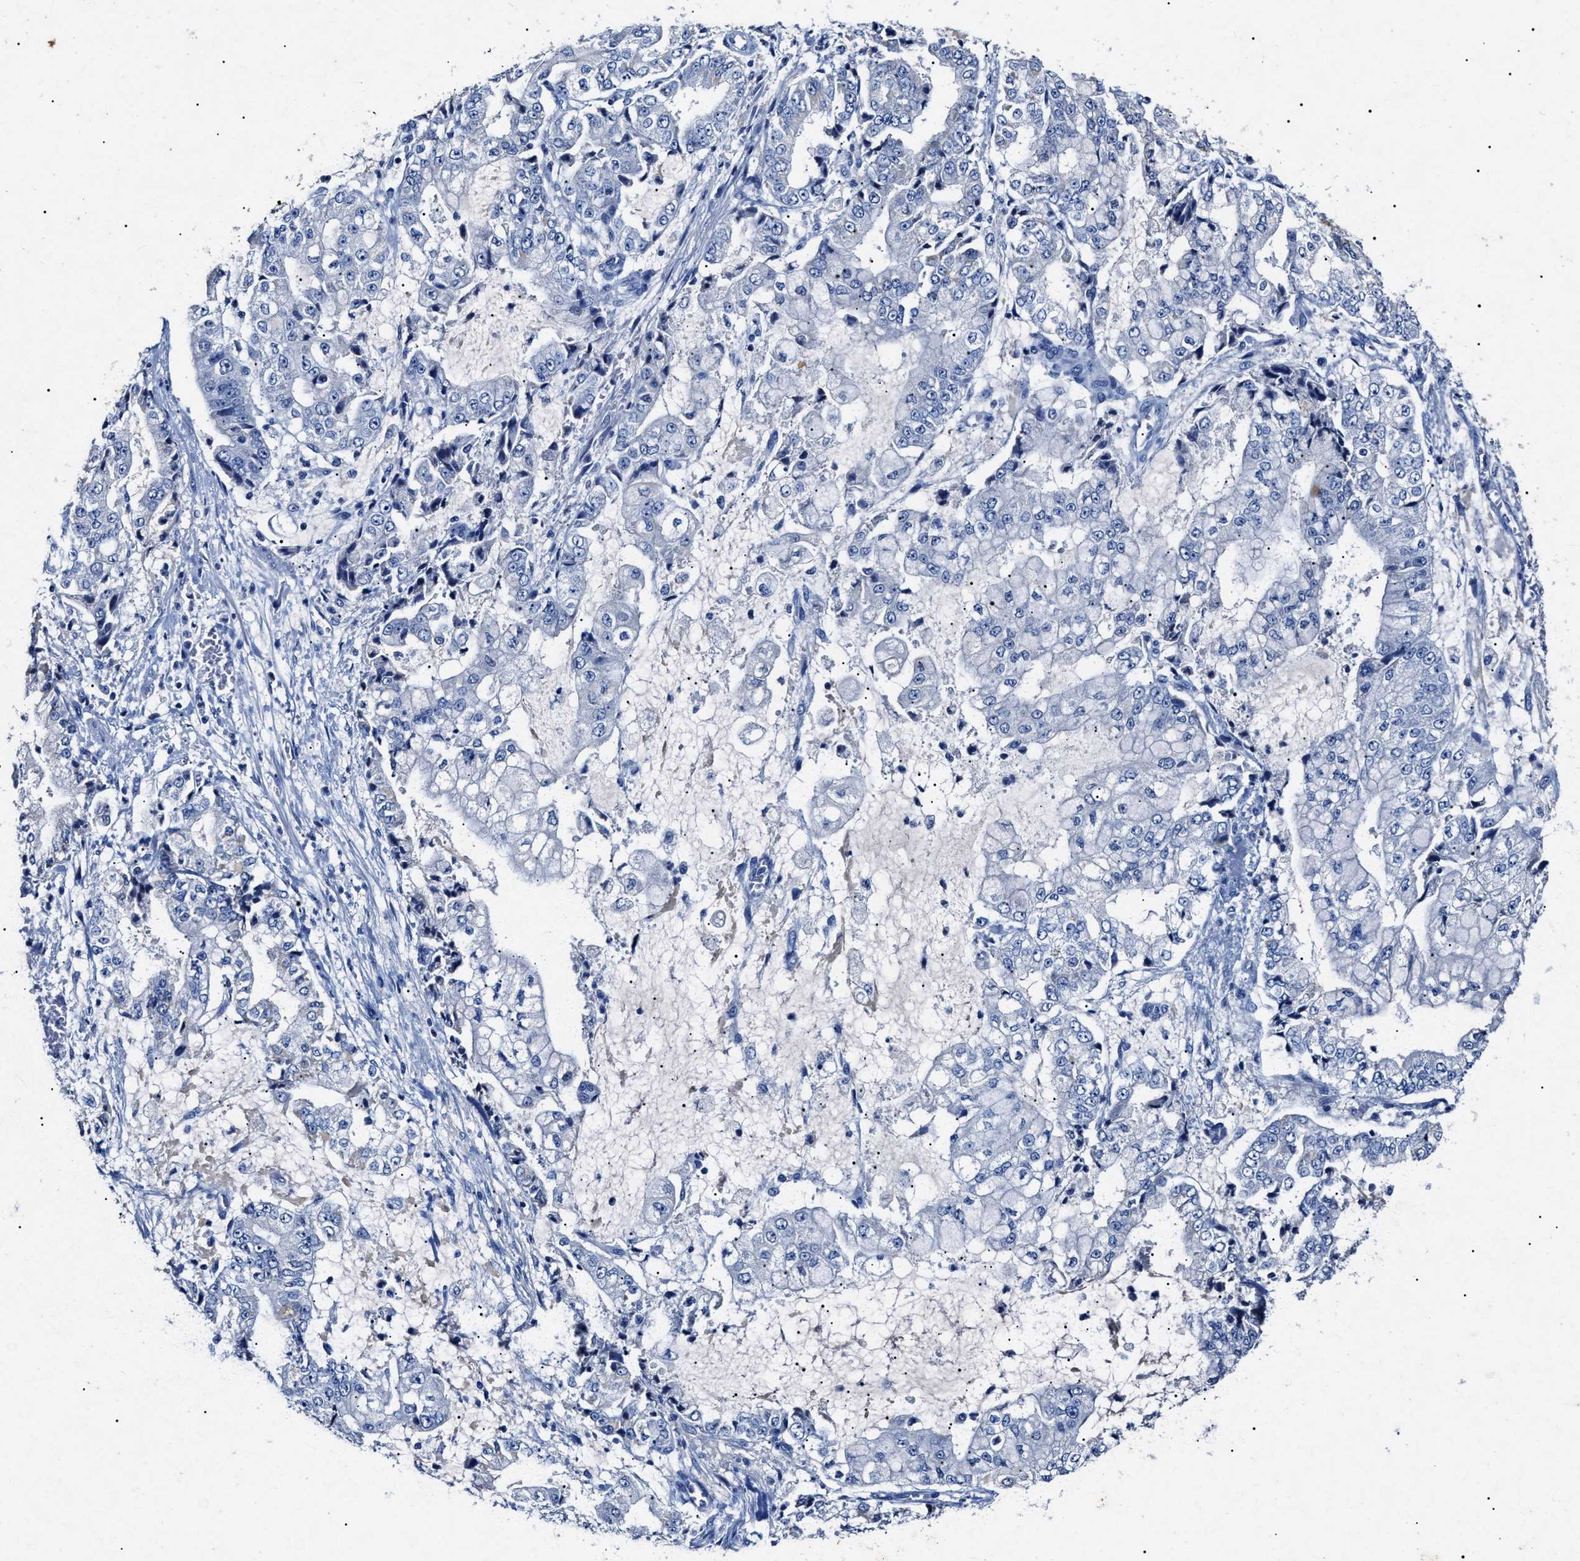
{"staining": {"intensity": "negative", "quantity": "none", "location": "none"}, "tissue": "stomach cancer", "cell_type": "Tumor cells", "image_type": "cancer", "snomed": [{"axis": "morphology", "description": "Adenocarcinoma, NOS"}, {"axis": "topography", "description": "Stomach"}], "caption": "This is a micrograph of IHC staining of stomach adenocarcinoma, which shows no staining in tumor cells. The staining is performed using DAB brown chromogen with nuclei counter-stained in using hematoxylin.", "gene": "LRRC8E", "patient": {"sex": "male", "age": 76}}